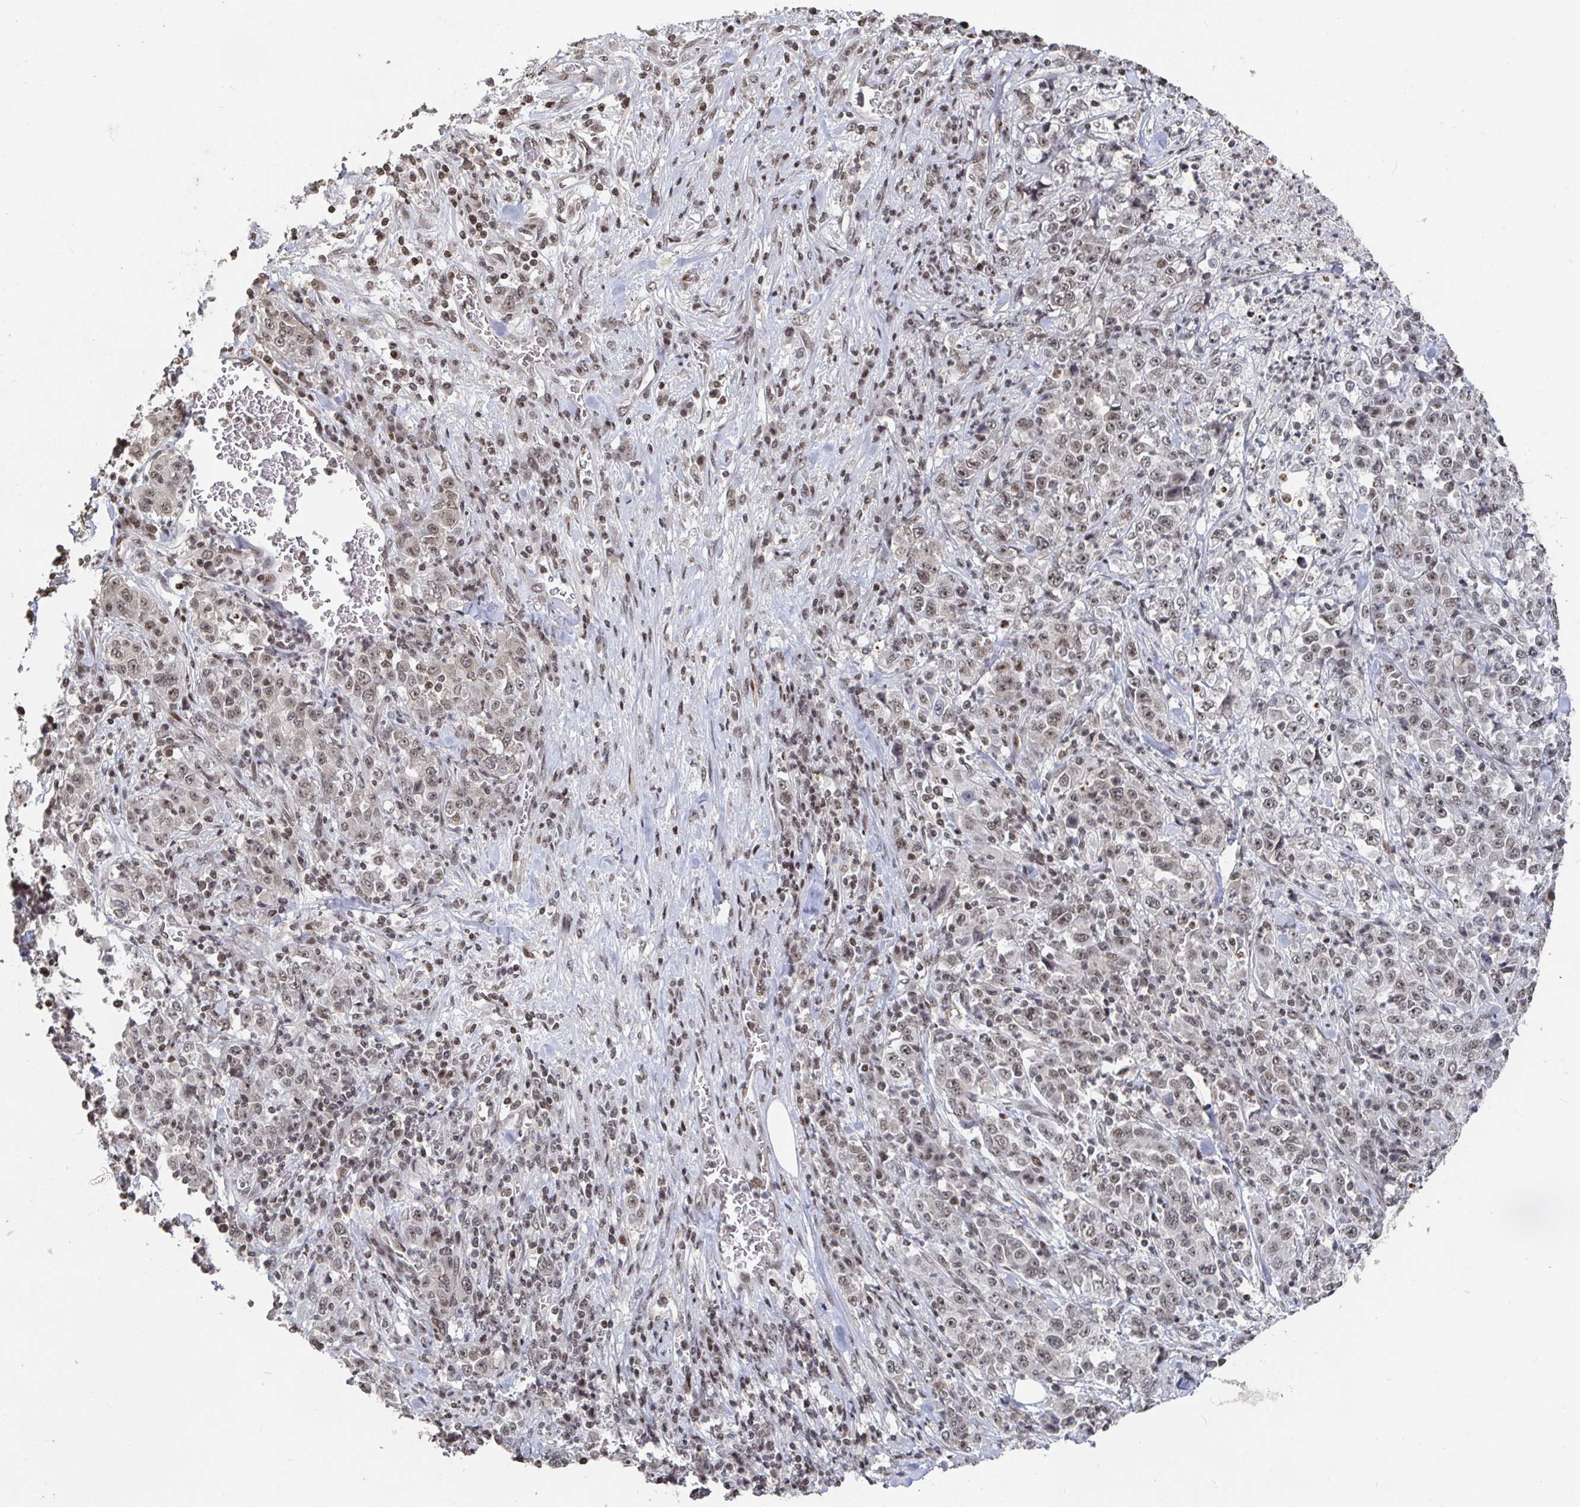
{"staining": {"intensity": "weak", "quantity": ">75%", "location": "nuclear"}, "tissue": "stomach cancer", "cell_type": "Tumor cells", "image_type": "cancer", "snomed": [{"axis": "morphology", "description": "Normal tissue, NOS"}, {"axis": "morphology", "description": "Adenocarcinoma, NOS"}, {"axis": "topography", "description": "Stomach, upper"}, {"axis": "topography", "description": "Stomach"}], "caption": "Immunohistochemical staining of stomach cancer shows low levels of weak nuclear protein expression in about >75% of tumor cells.", "gene": "ZDHHC12", "patient": {"sex": "male", "age": 59}}